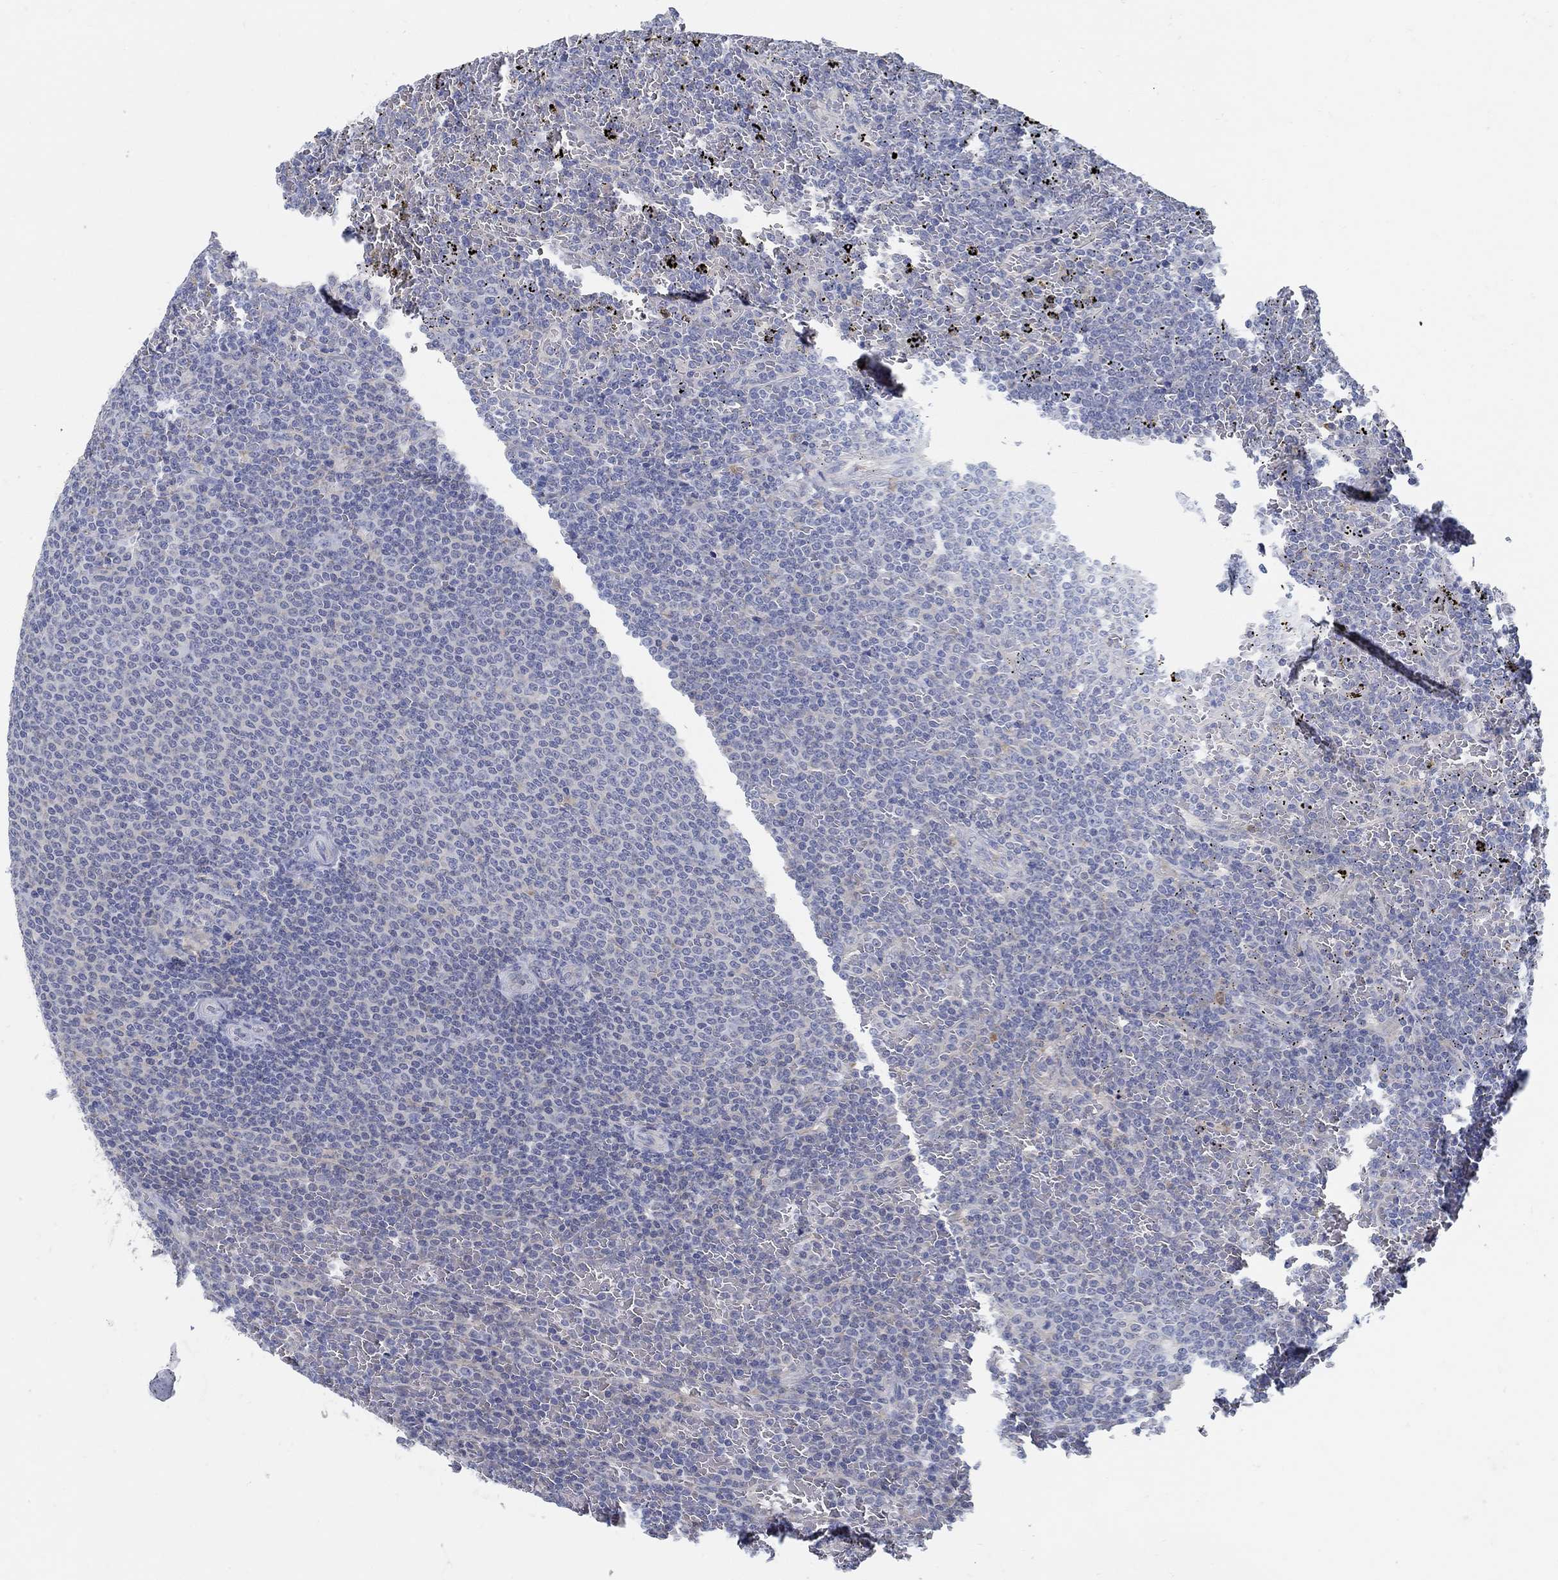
{"staining": {"intensity": "negative", "quantity": "none", "location": "none"}, "tissue": "lymphoma", "cell_type": "Tumor cells", "image_type": "cancer", "snomed": [{"axis": "morphology", "description": "Malignant lymphoma, non-Hodgkin's type, Low grade"}, {"axis": "topography", "description": "Spleen"}], "caption": "The immunohistochemistry image has no significant positivity in tumor cells of lymphoma tissue.", "gene": "PCDH11X", "patient": {"sex": "female", "age": 77}}